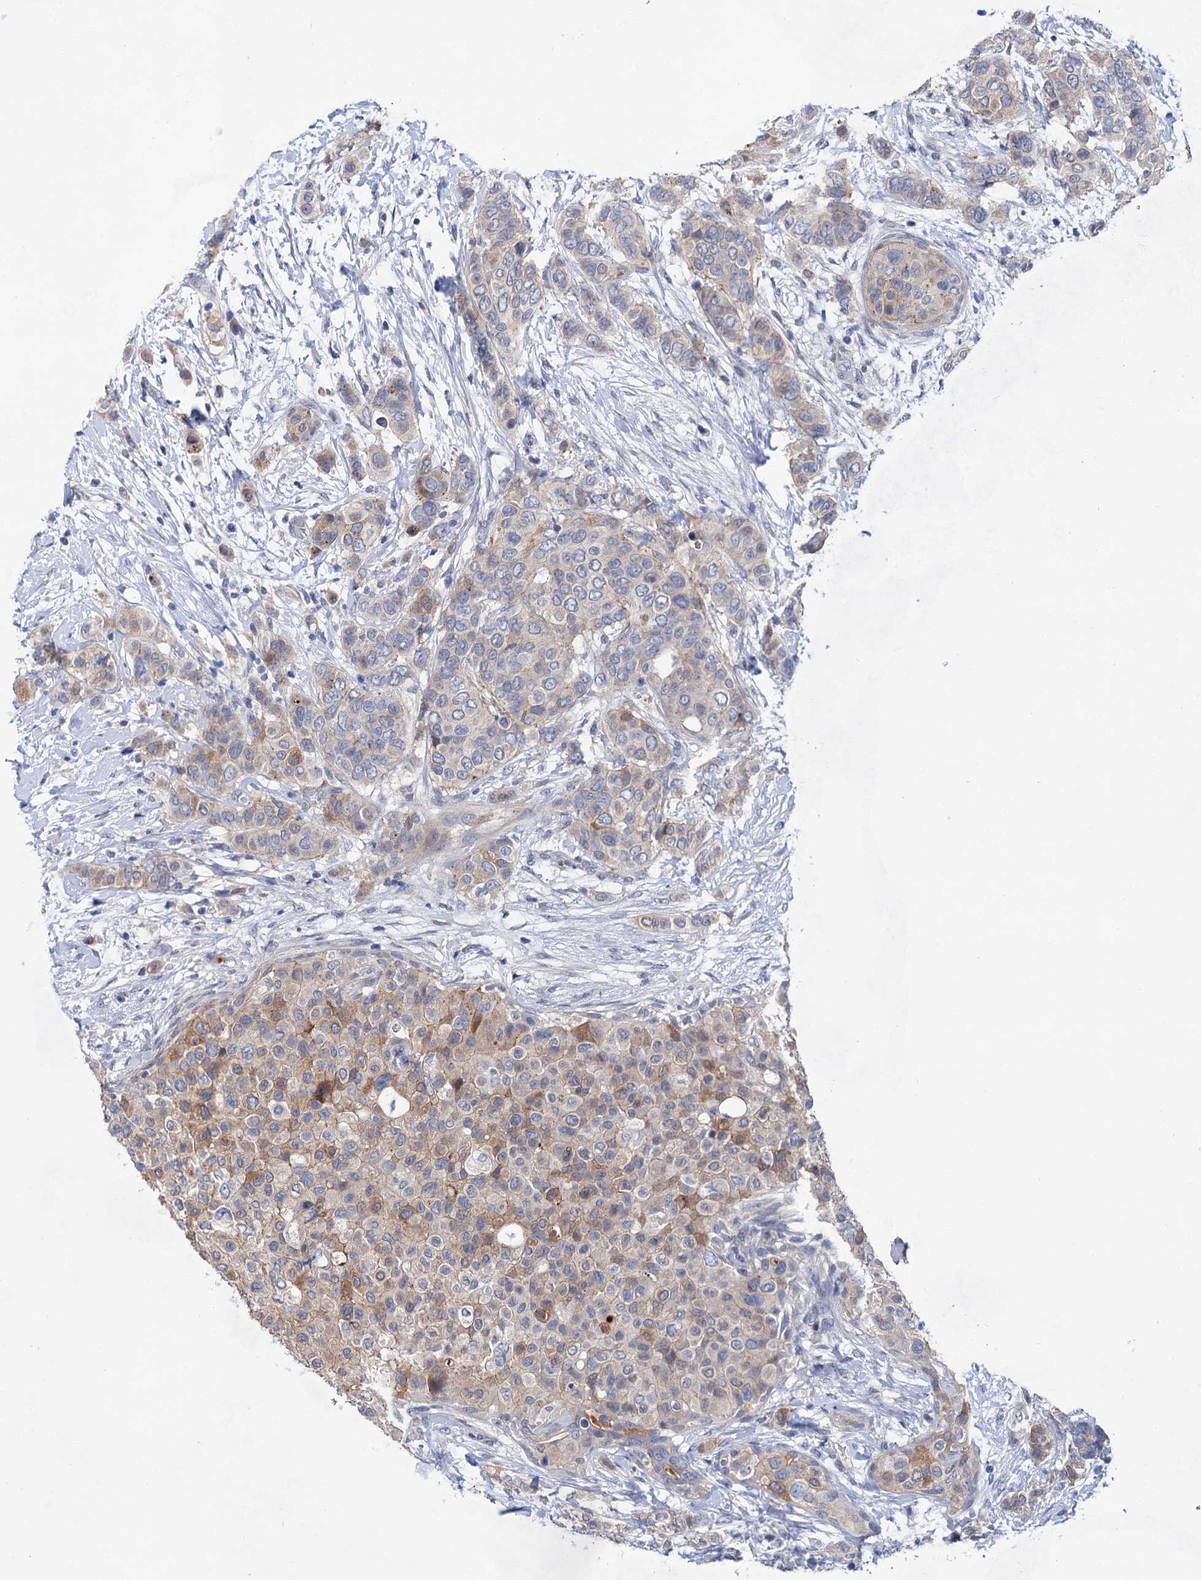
{"staining": {"intensity": "weak", "quantity": "<25%", "location": "cytoplasmic/membranous"}, "tissue": "breast cancer", "cell_type": "Tumor cells", "image_type": "cancer", "snomed": [{"axis": "morphology", "description": "Lobular carcinoma"}, {"axis": "topography", "description": "Breast"}], "caption": "DAB immunohistochemical staining of human breast cancer reveals no significant positivity in tumor cells.", "gene": "MORN3", "patient": {"sex": "female", "age": 51}}